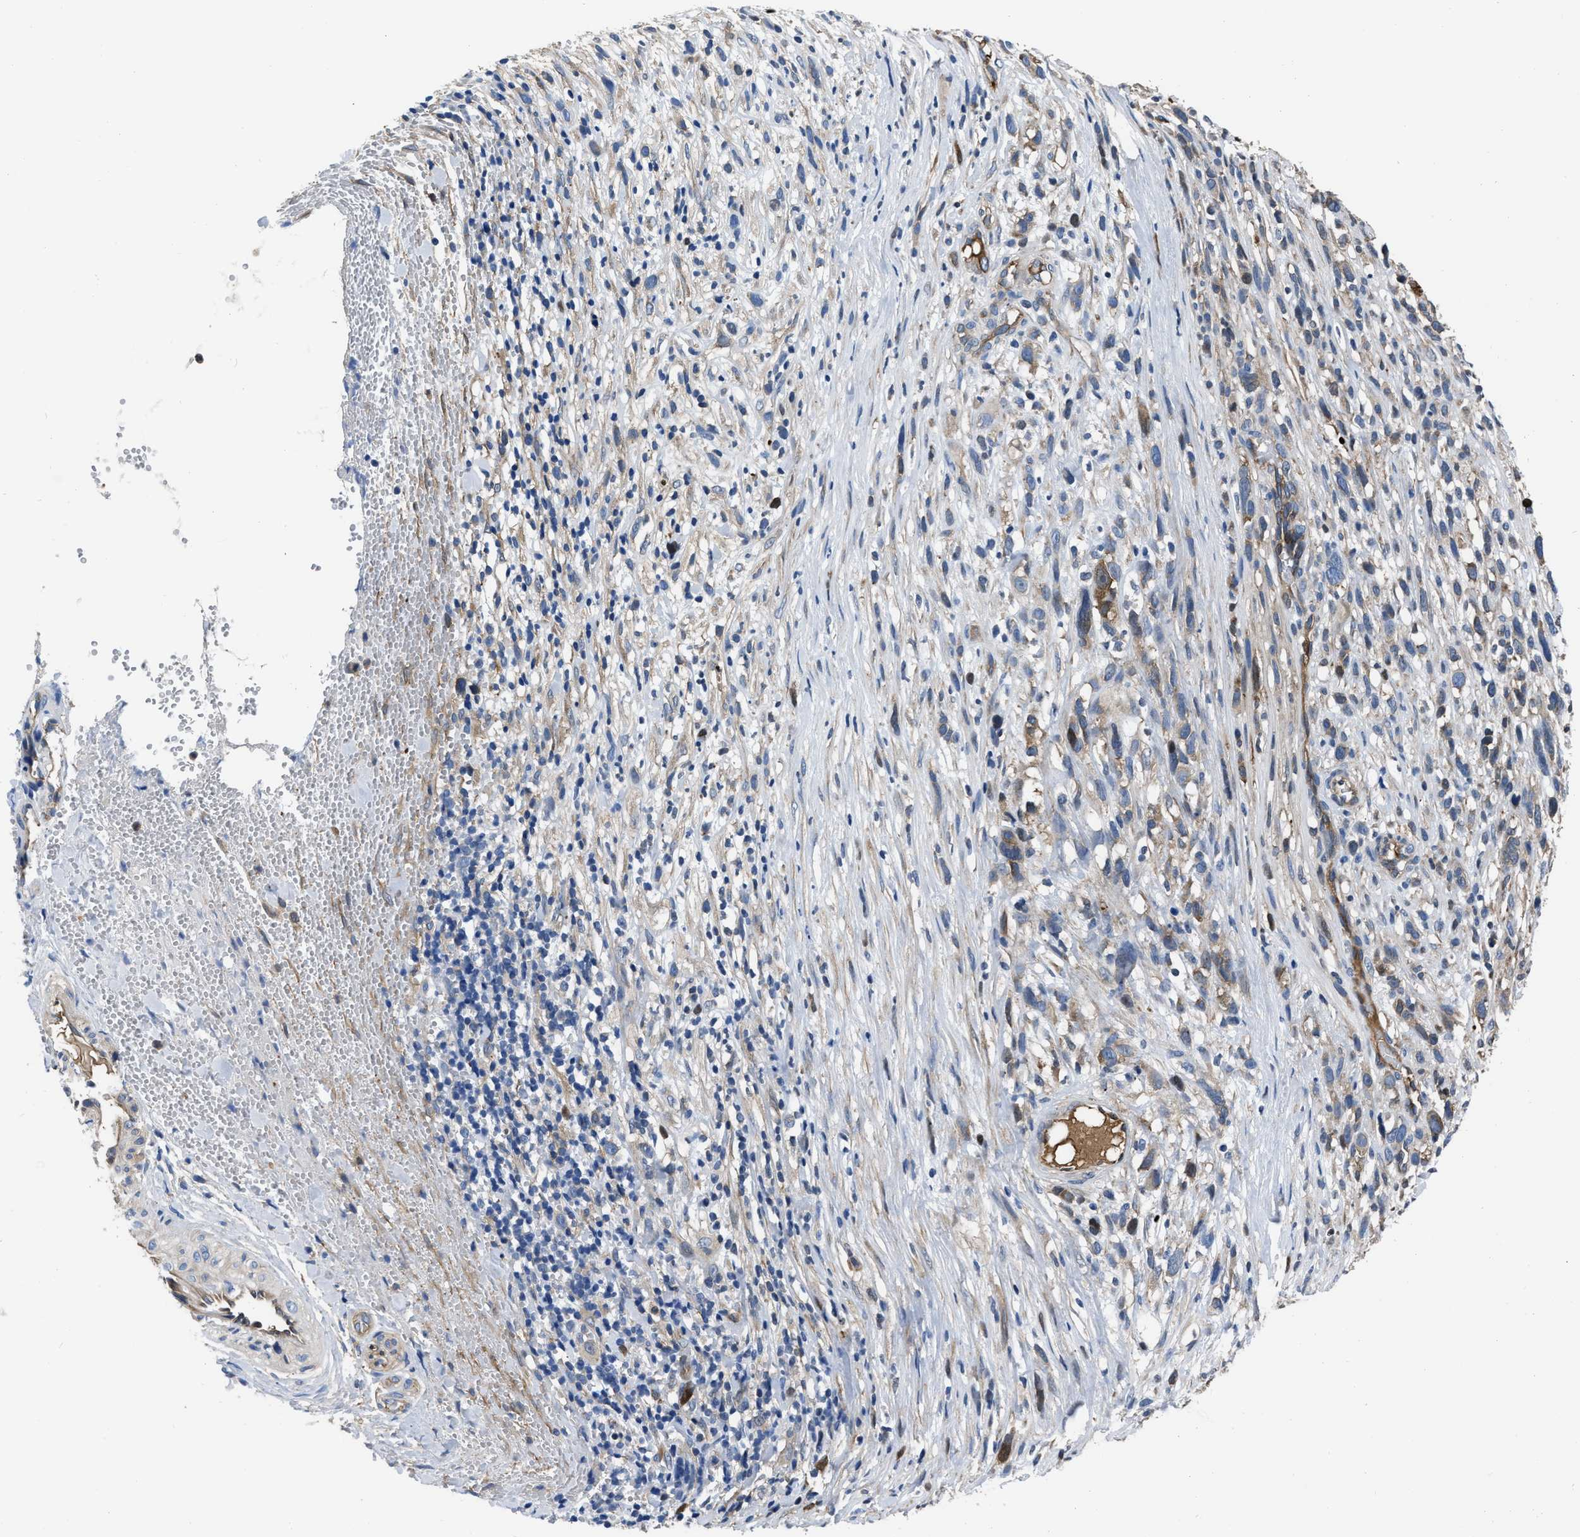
{"staining": {"intensity": "moderate", "quantity": "<25%", "location": "cytoplasmic/membranous"}, "tissue": "melanoma", "cell_type": "Tumor cells", "image_type": "cancer", "snomed": [{"axis": "morphology", "description": "Malignant melanoma, NOS"}, {"axis": "topography", "description": "Skin"}], "caption": "Immunohistochemistry (IHC) of malignant melanoma reveals low levels of moderate cytoplasmic/membranous expression in about <25% of tumor cells.", "gene": "TRIOBP", "patient": {"sex": "female", "age": 55}}